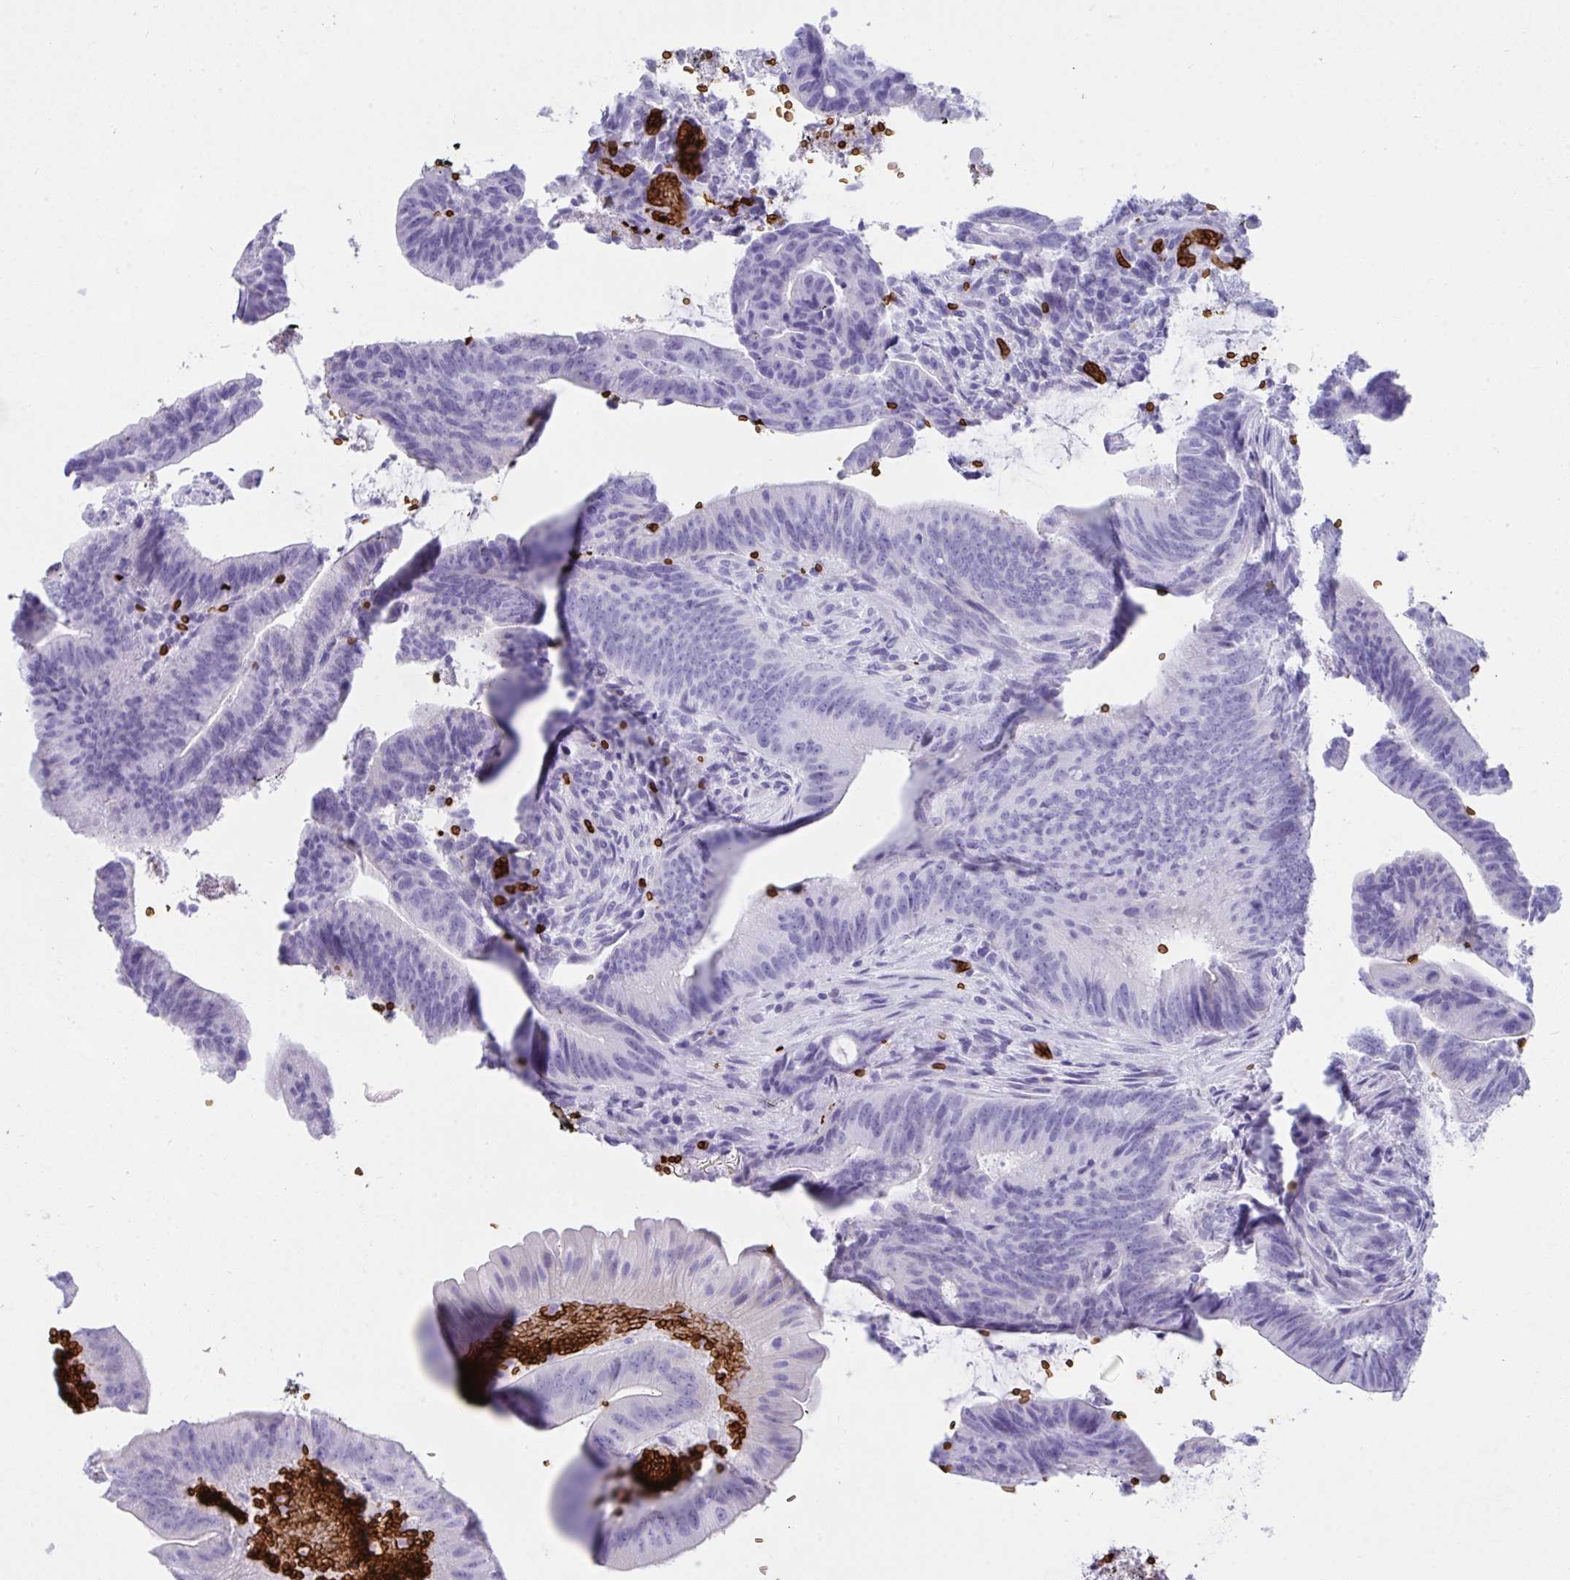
{"staining": {"intensity": "negative", "quantity": "none", "location": "none"}, "tissue": "colorectal cancer", "cell_type": "Tumor cells", "image_type": "cancer", "snomed": [{"axis": "morphology", "description": "Adenocarcinoma, NOS"}, {"axis": "topography", "description": "Colon"}], "caption": "The photomicrograph shows no significant positivity in tumor cells of colorectal adenocarcinoma.", "gene": "ANK1", "patient": {"sex": "female", "age": 43}}